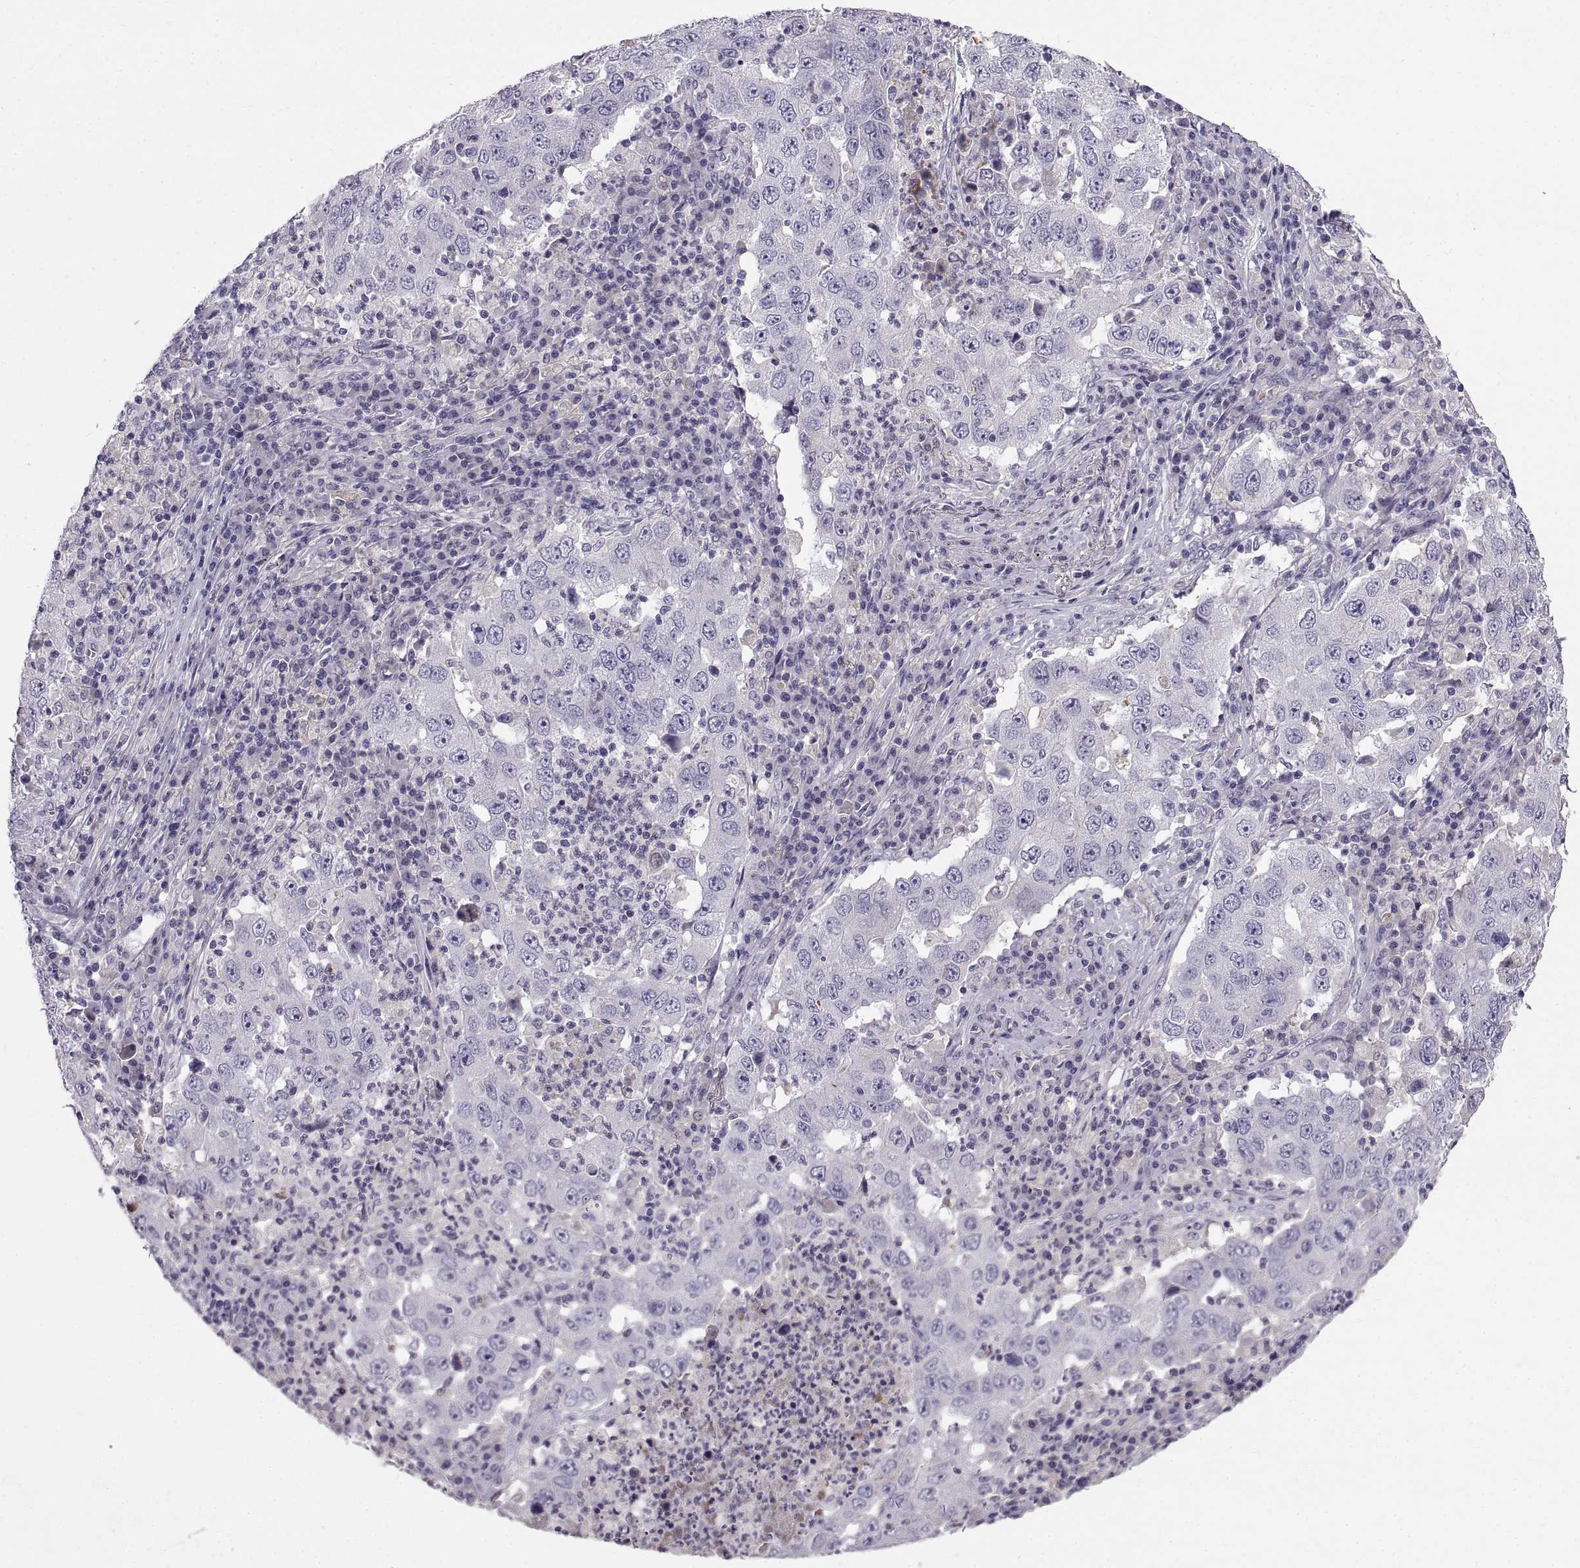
{"staining": {"intensity": "negative", "quantity": "none", "location": "none"}, "tissue": "lung cancer", "cell_type": "Tumor cells", "image_type": "cancer", "snomed": [{"axis": "morphology", "description": "Adenocarcinoma, NOS"}, {"axis": "topography", "description": "Lung"}], "caption": "Human adenocarcinoma (lung) stained for a protein using immunohistochemistry exhibits no staining in tumor cells.", "gene": "ADAM32", "patient": {"sex": "male", "age": 73}}